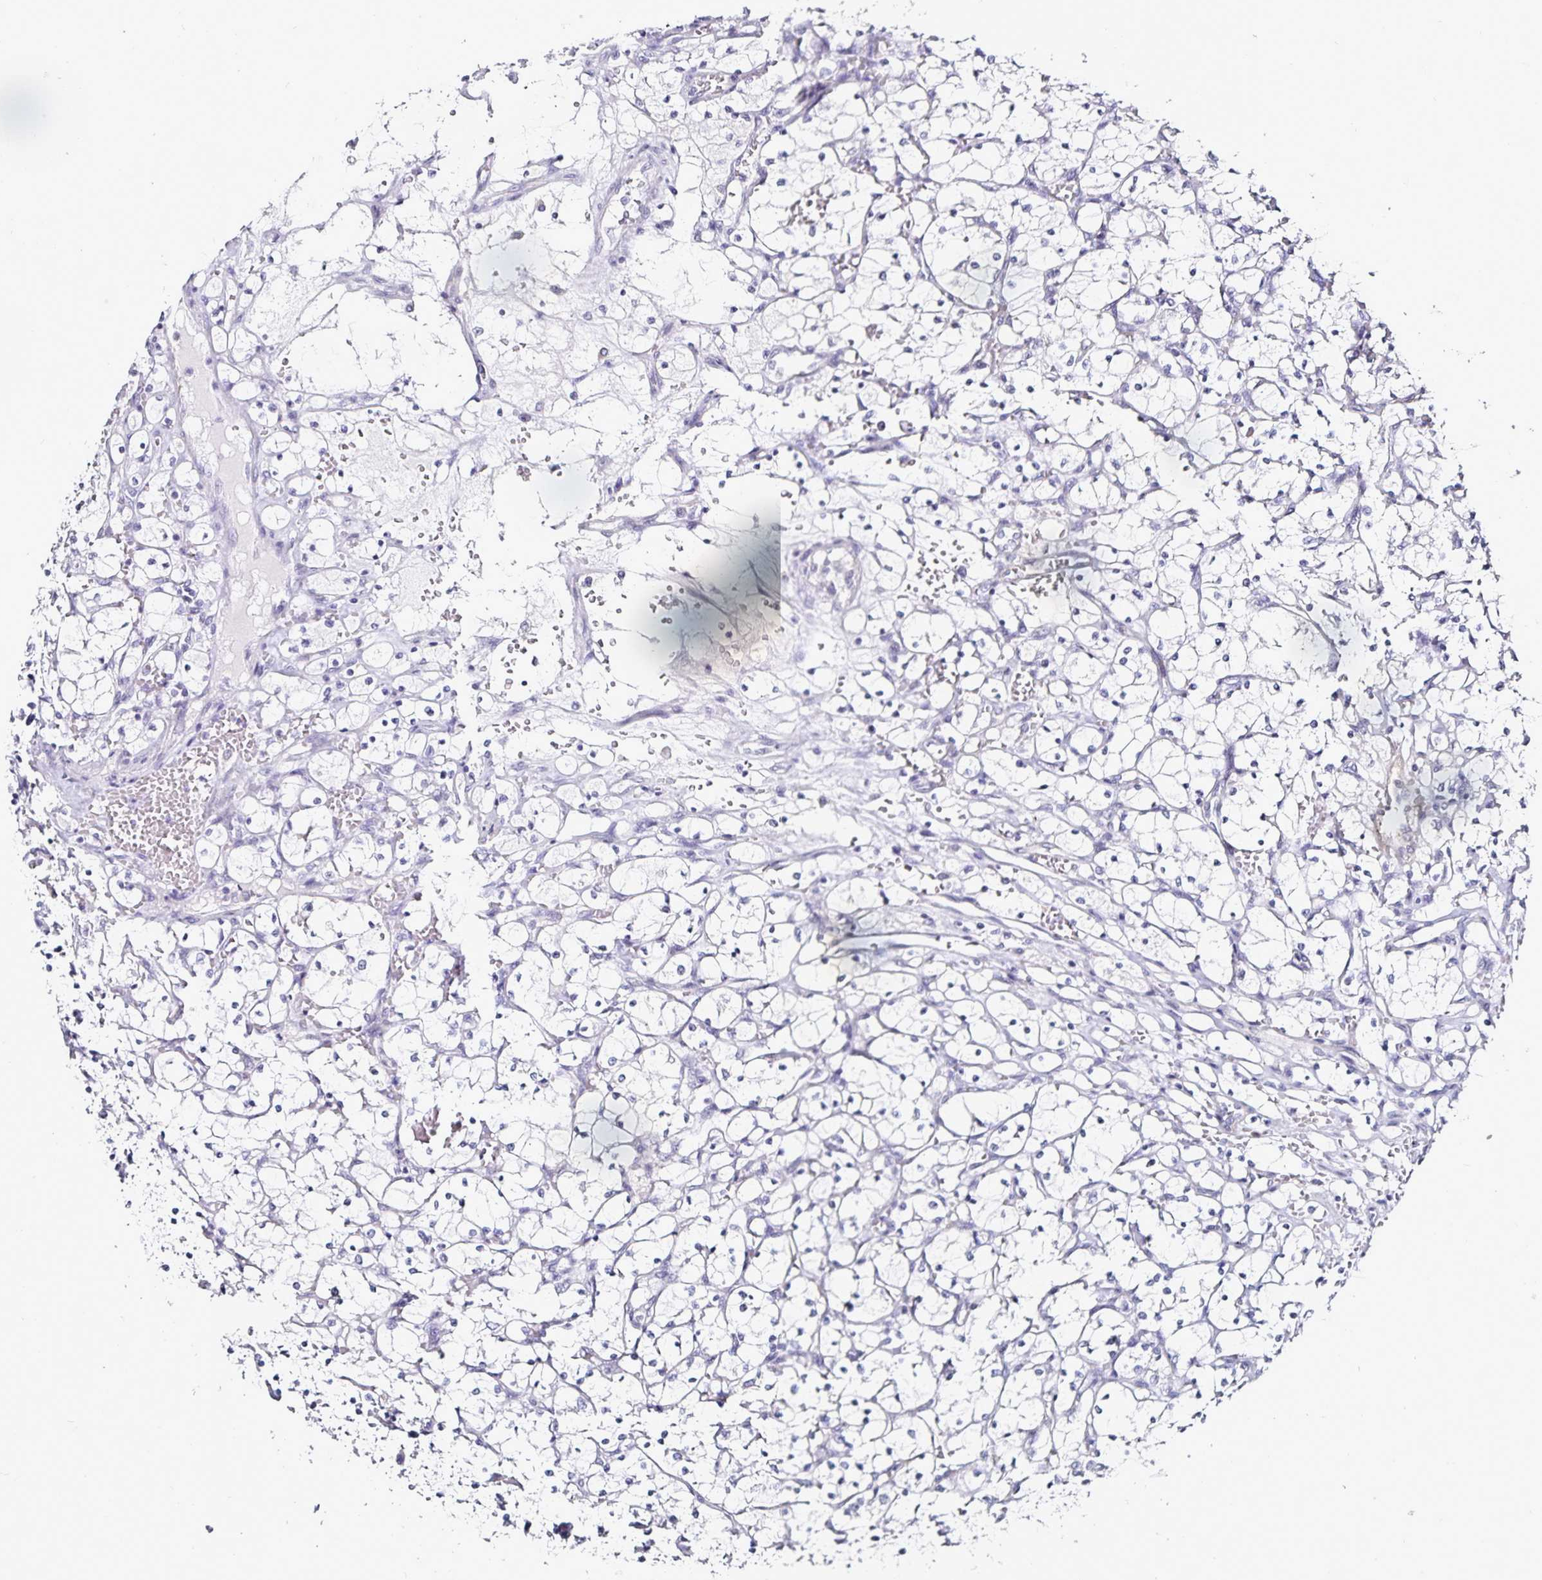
{"staining": {"intensity": "negative", "quantity": "none", "location": "none"}, "tissue": "renal cancer", "cell_type": "Tumor cells", "image_type": "cancer", "snomed": [{"axis": "morphology", "description": "Adenocarcinoma, NOS"}, {"axis": "topography", "description": "Kidney"}], "caption": "This is a histopathology image of immunohistochemistry (IHC) staining of adenocarcinoma (renal), which shows no positivity in tumor cells.", "gene": "TSPAN7", "patient": {"sex": "female", "age": 69}}